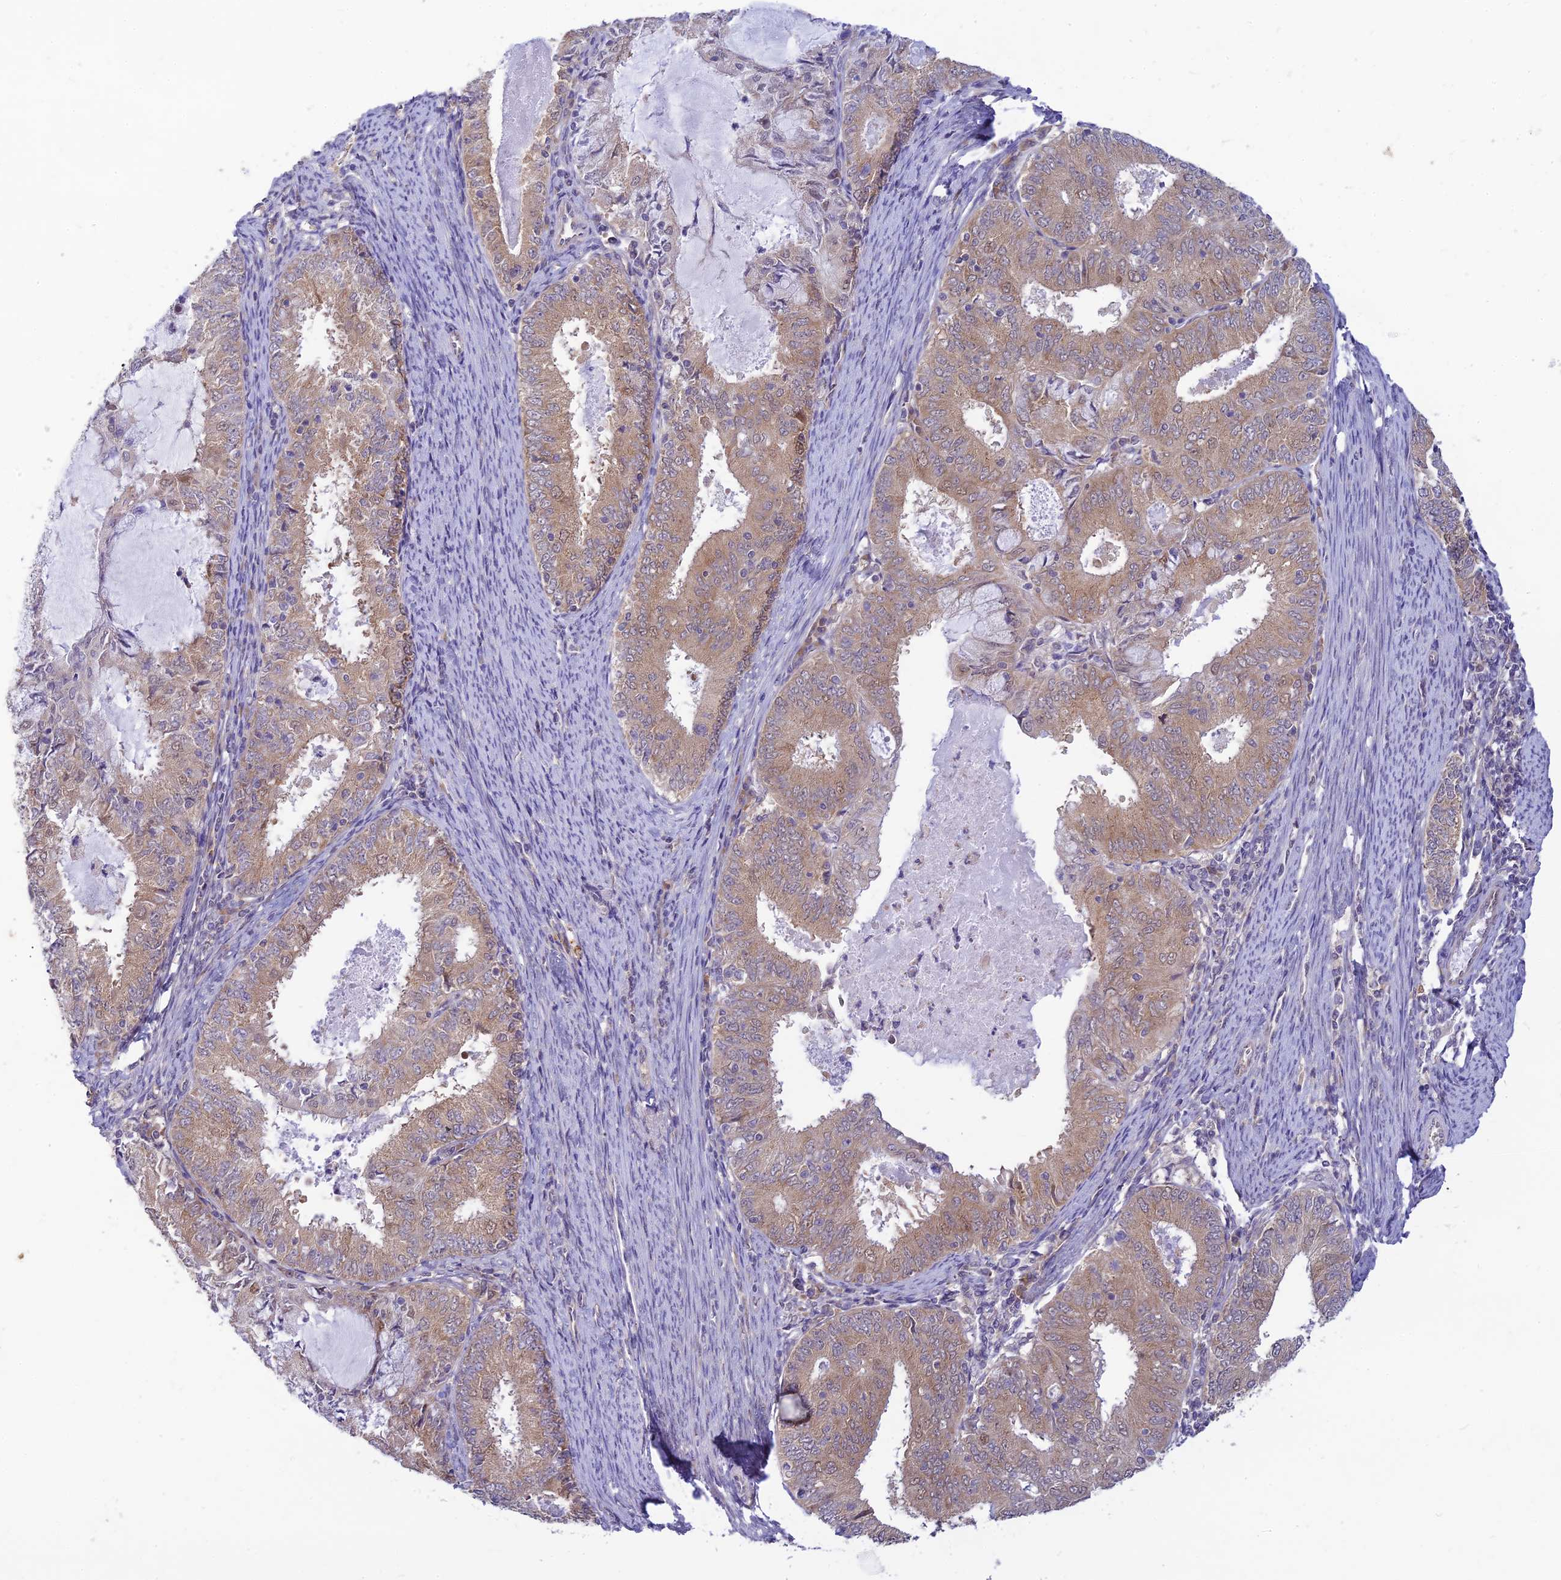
{"staining": {"intensity": "weak", "quantity": "25%-75%", "location": "cytoplasmic/membranous"}, "tissue": "endometrial cancer", "cell_type": "Tumor cells", "image_type": "cancer", "snomed": [{"axis": "morphology", "description": "Adenocarcinoma, NOS"}, {"axis": "topography", "description": "Endometrium"}], "caption": "An image showing weak cytoplasmic/membranous expression in about 25%-75% of tumor cells in endometrial cancer (adenocarcinoma), as visualized by brown immunohistochemical staining.", "gene": "SKIC8", "patient": {"sex": "female", "age": 57}}